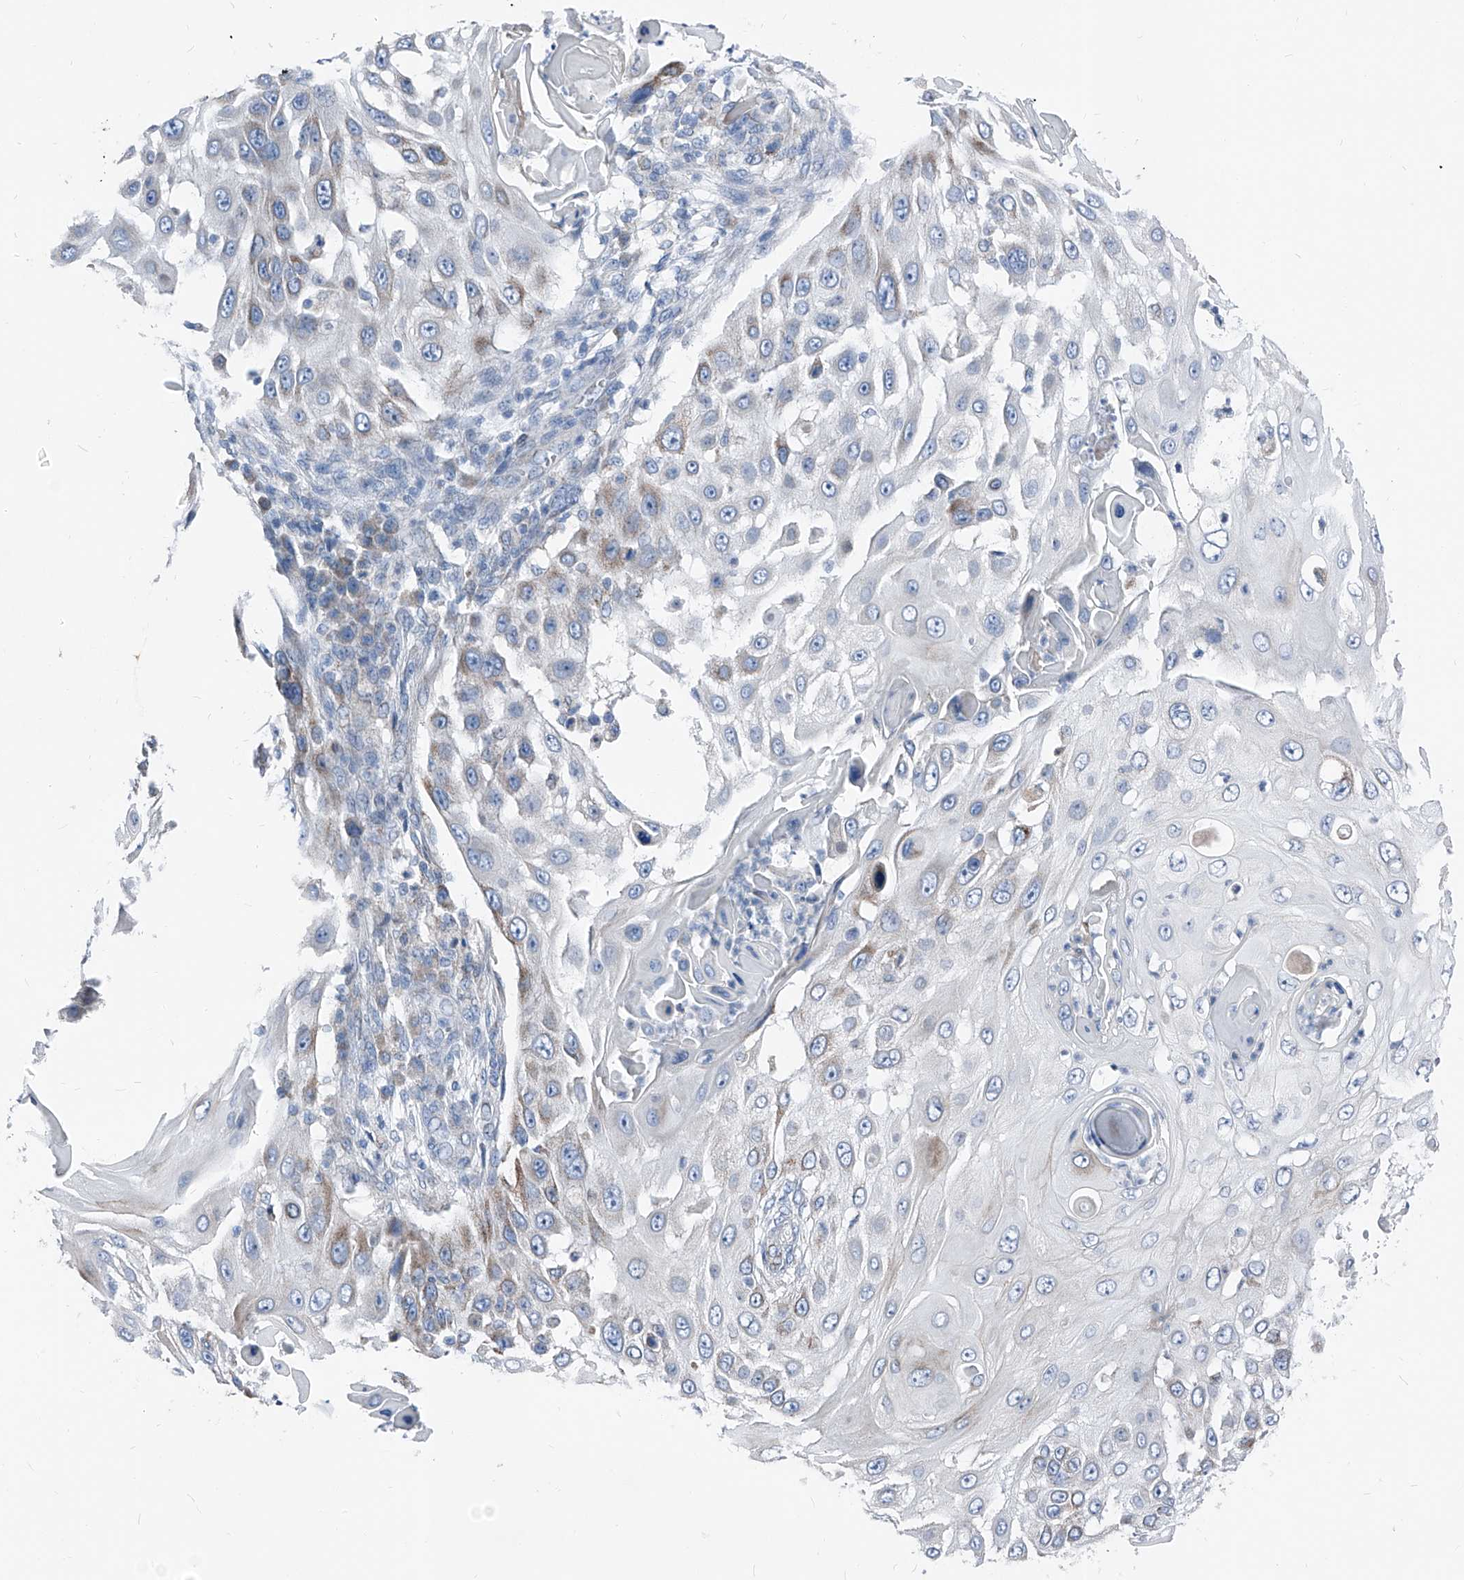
{"staining": {"intensity": "weak", "quantity": "<25%", "location": "cytoplasmic/membranous"}, "tissue": "skin cancer", "cell_type": "Tumor cells", "image_type": "cancer", "snomed": [{"axis": "morphology", "description": "Squamous cell carcinoma, NOS"}, {"axis": "topography", "description": "Skin"}], "caption": "Tumor cells show no significant expression in skin squamous cell carcinoma.", "gene": "AGPS", "patient": {"sex": "female", "age": 44}}